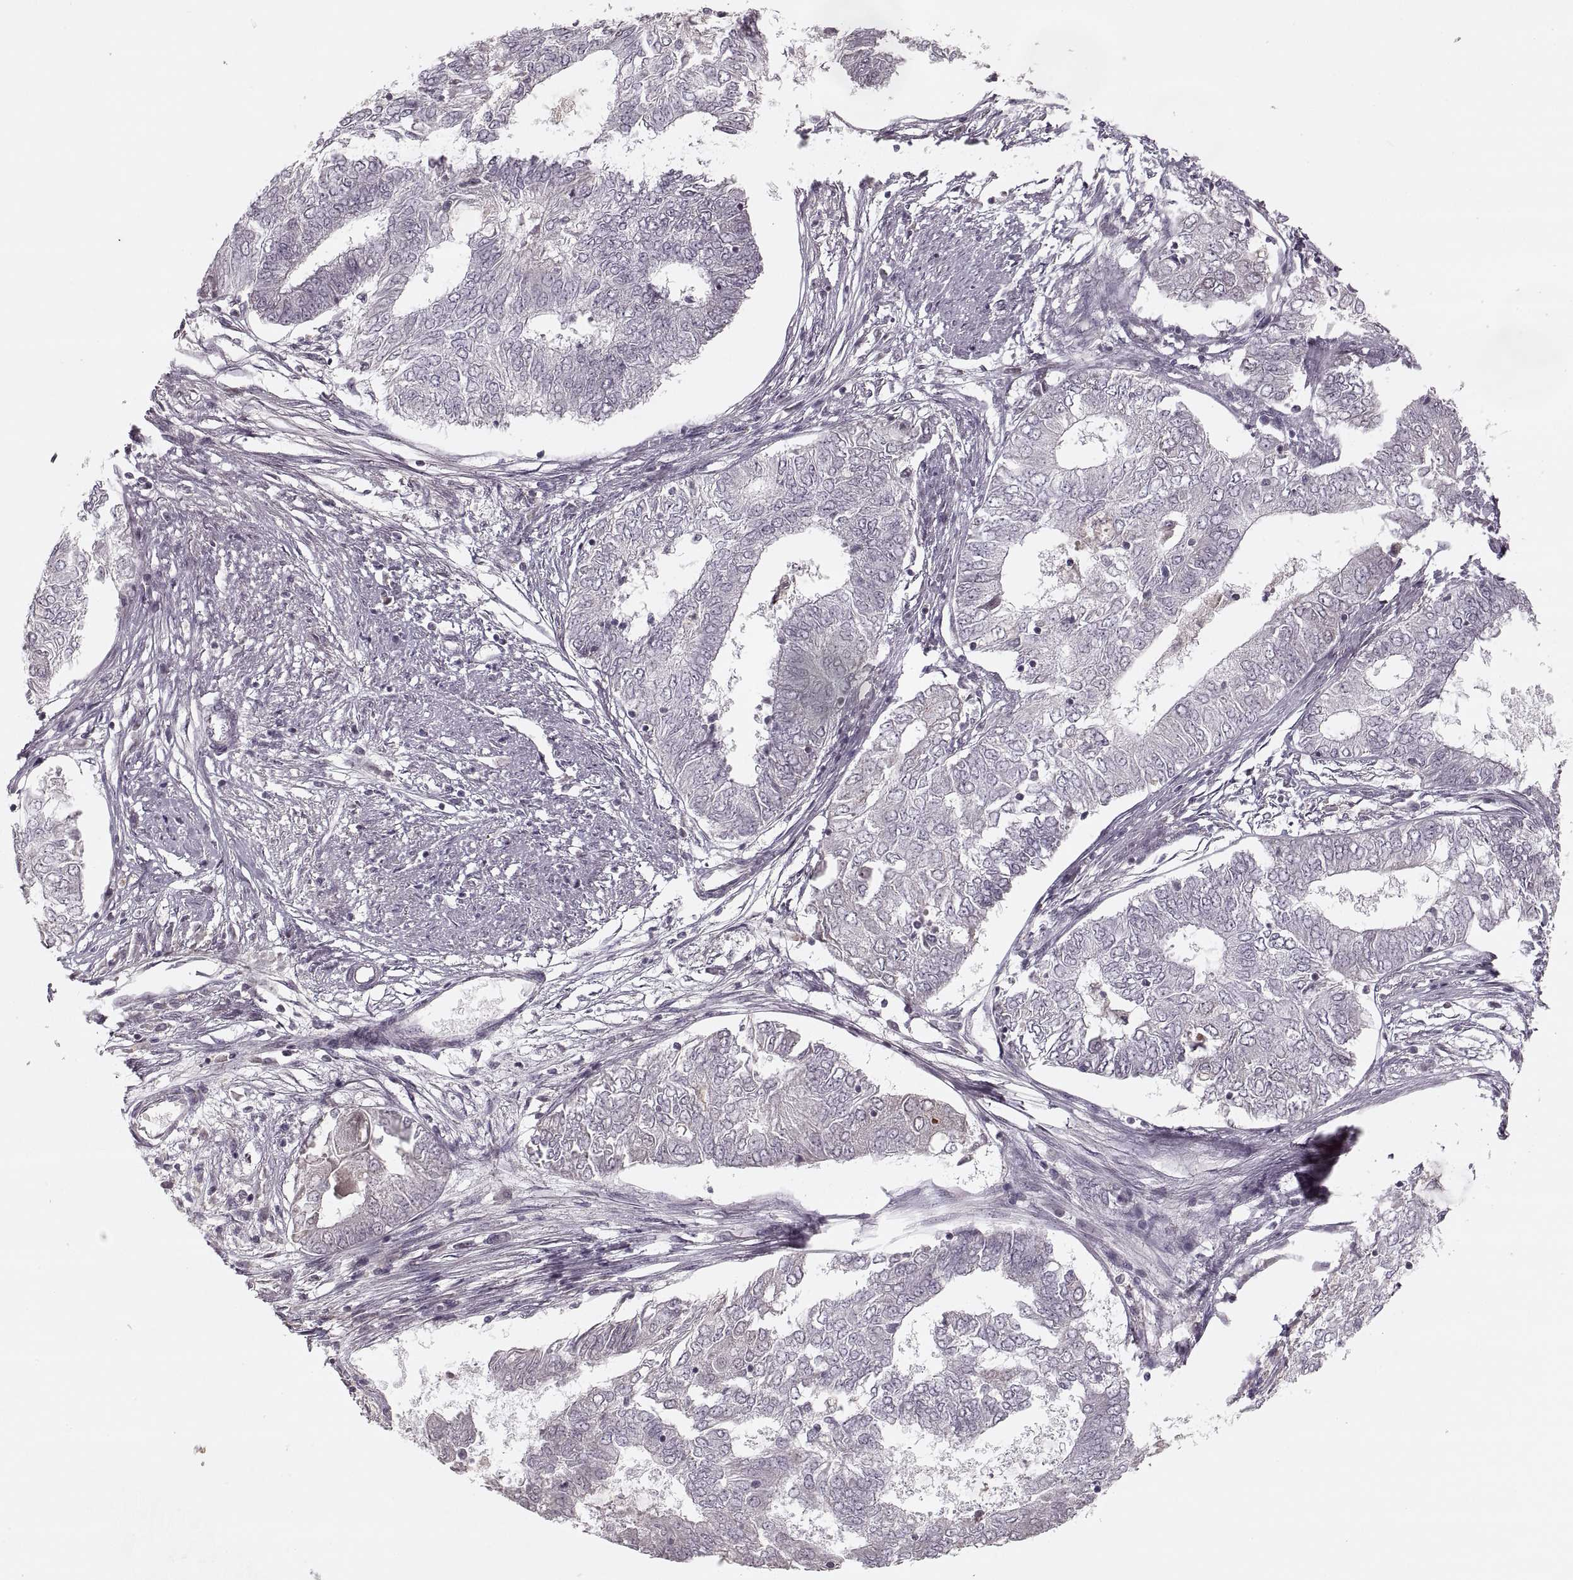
{"staining": {"intensity": "negative", "quantity": "none", "location": "none"}, "tissue": "endometrial cancer", "cell_type": "Tumor cells", "image_type": "cancer", "snomed": [{"axis": "morphology", "description": "Adenocarcinoma, NOS"}, {"axis": "topography", "description": "Endometrium"}], "caption": "This histopathology image is of endometrial adenocarcinoma stained with immunohistochemistry to label a protein in brown with the nuclei are counter-stained blue. There is no positivity in tumor cells.", "gene": "ASIC3", "patient": {"sex": "female", "age": 62}}